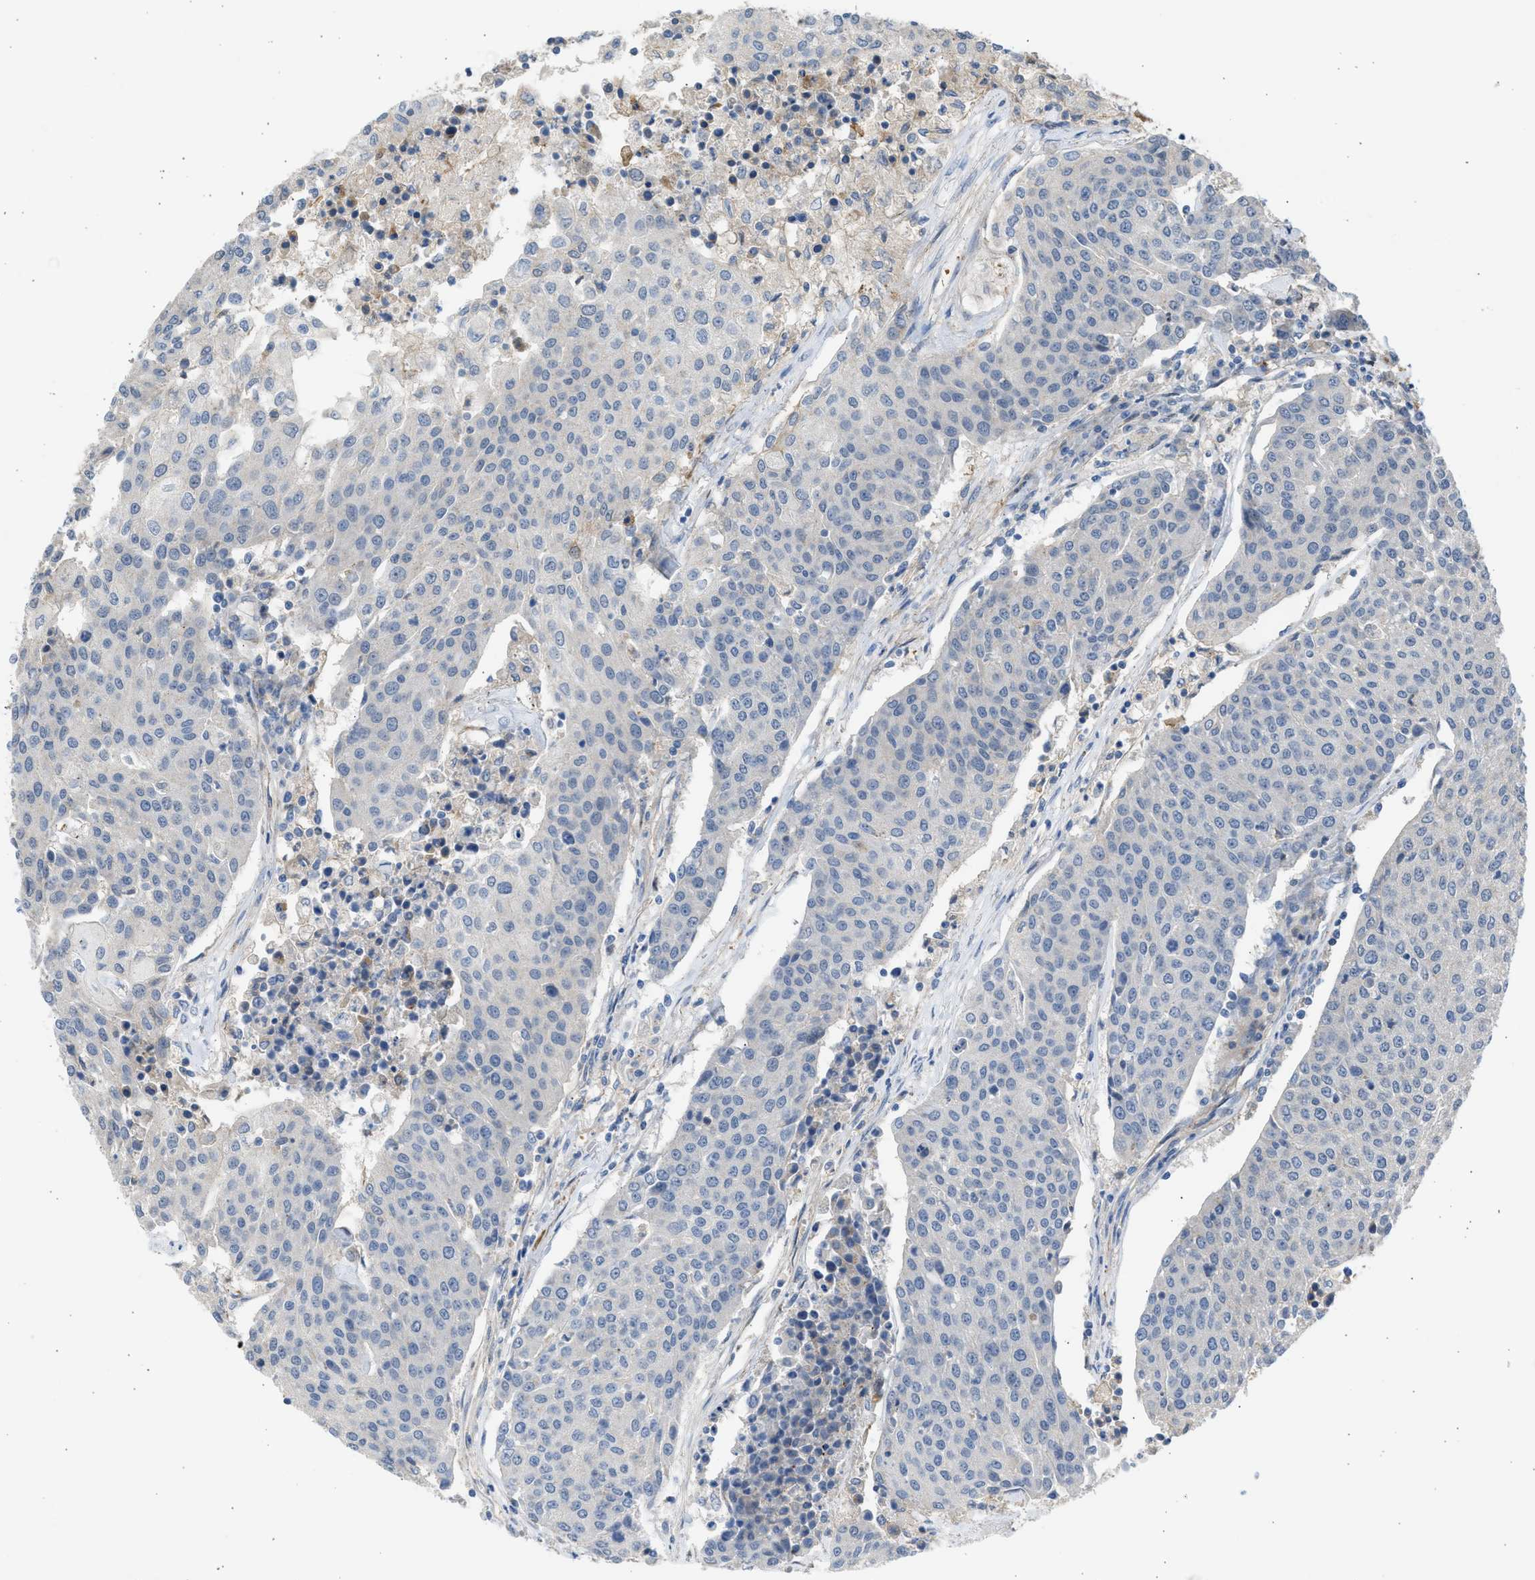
{"staining": {"intensity": "negative", "quantity": "none", "location": "none"}, "tissue": "urothelial cancer", "cell_type": "Tumor cells", "image_type": "cancer", "snomed": [{"axis": "morphology", "description": "Urothelial carcinoma, High grade"}, {"axis": "topography", "description": "Urinary bladder"}], "caption": "Urothelial carcinoma (high-grade) was stained to show a protein in brown. There is no significant positivity in tumor cells. (DAB IHC, high magnification).", "gene": "PCNX3", "patient": {"sex": "female", "age": 85}}